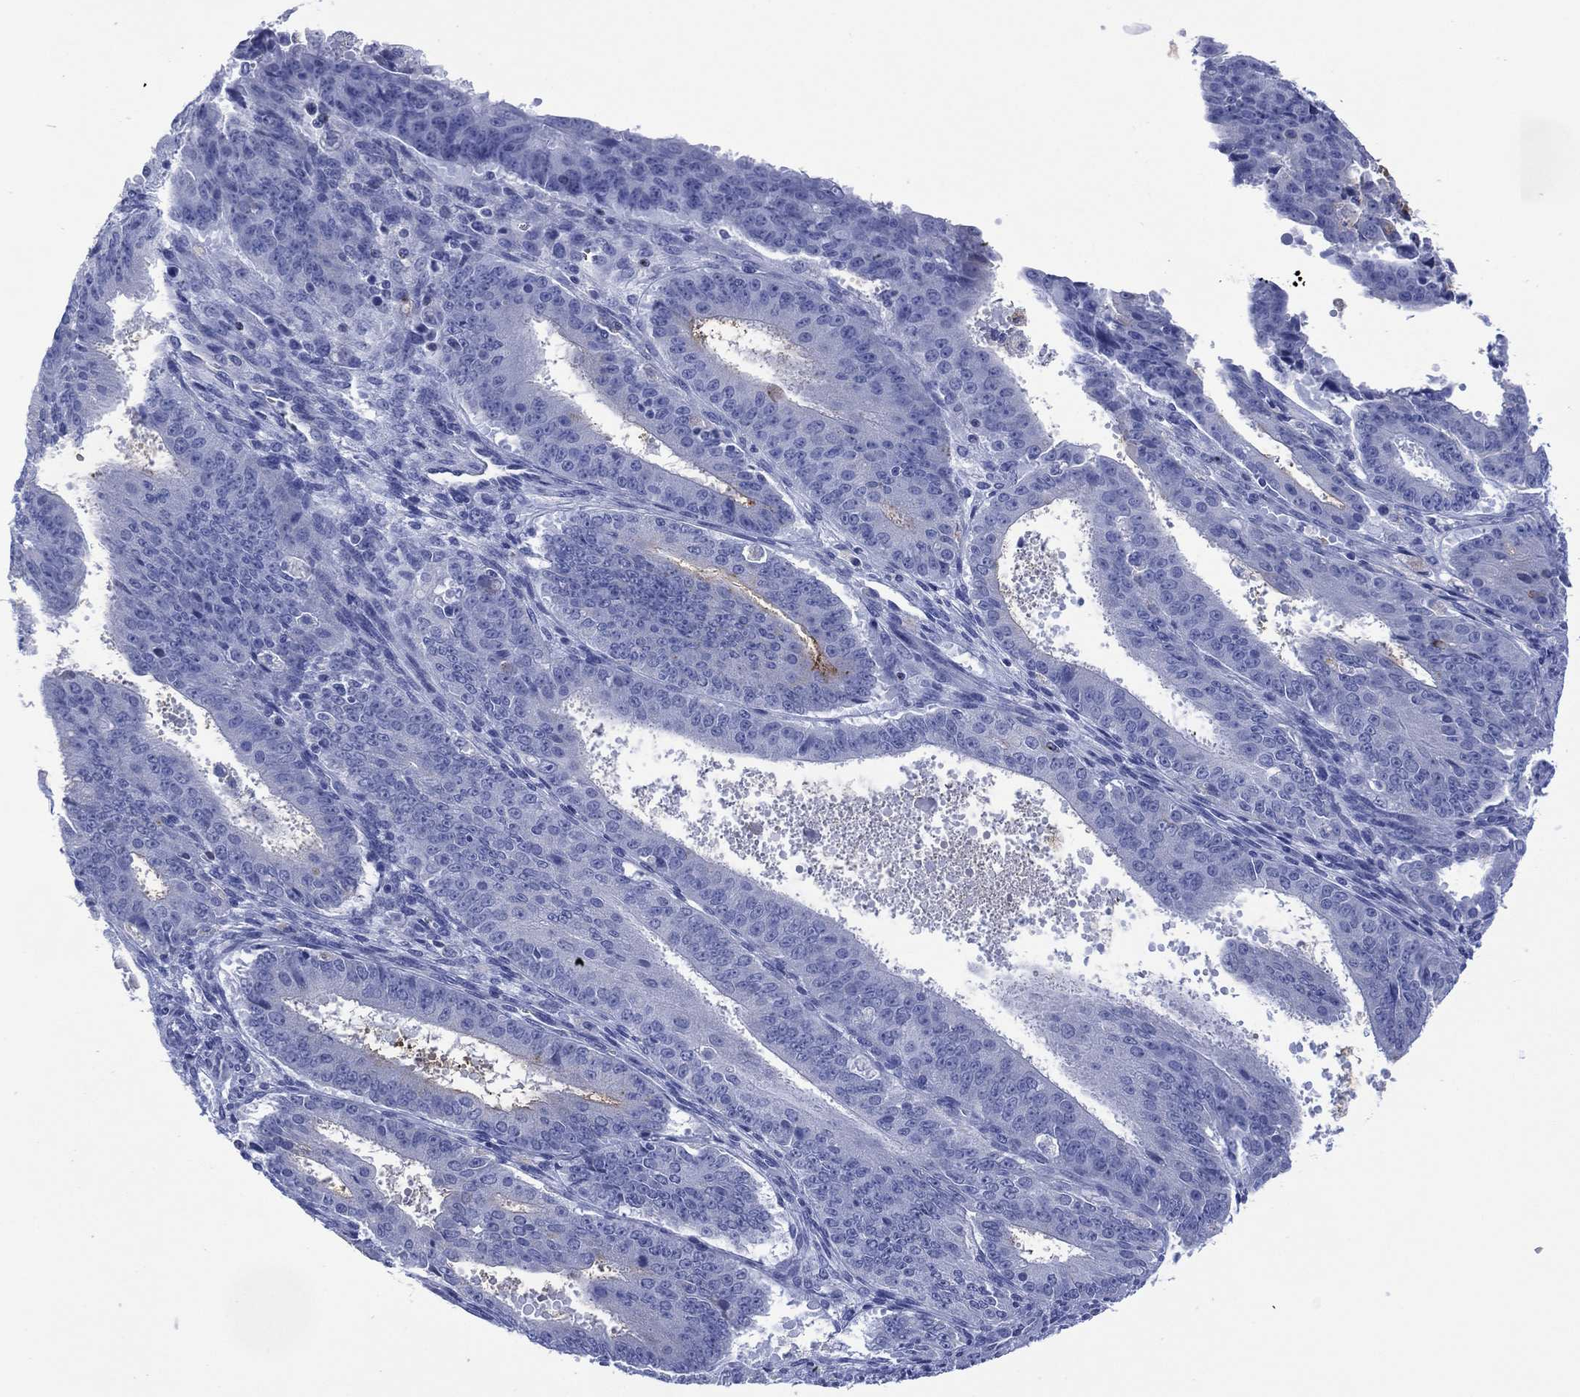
{"staining": {"intensity": "negative", "quantity": "none", "location": "none"}, "tissue": "ovarian cancer", "cell_type": "Tumor cells", "image_type": "cancer", "snomed": [{"axis": "morphology", "description": "Carcinoma, endometroid"}, {"axis": "topography", "description": "Ovary"}], "caption": "There is no significant staining in tumor cells of ovarian cancer (endometroid carcinoma).", "gene": "DPP4", "patient": {"sex": "female", "age": 42}}